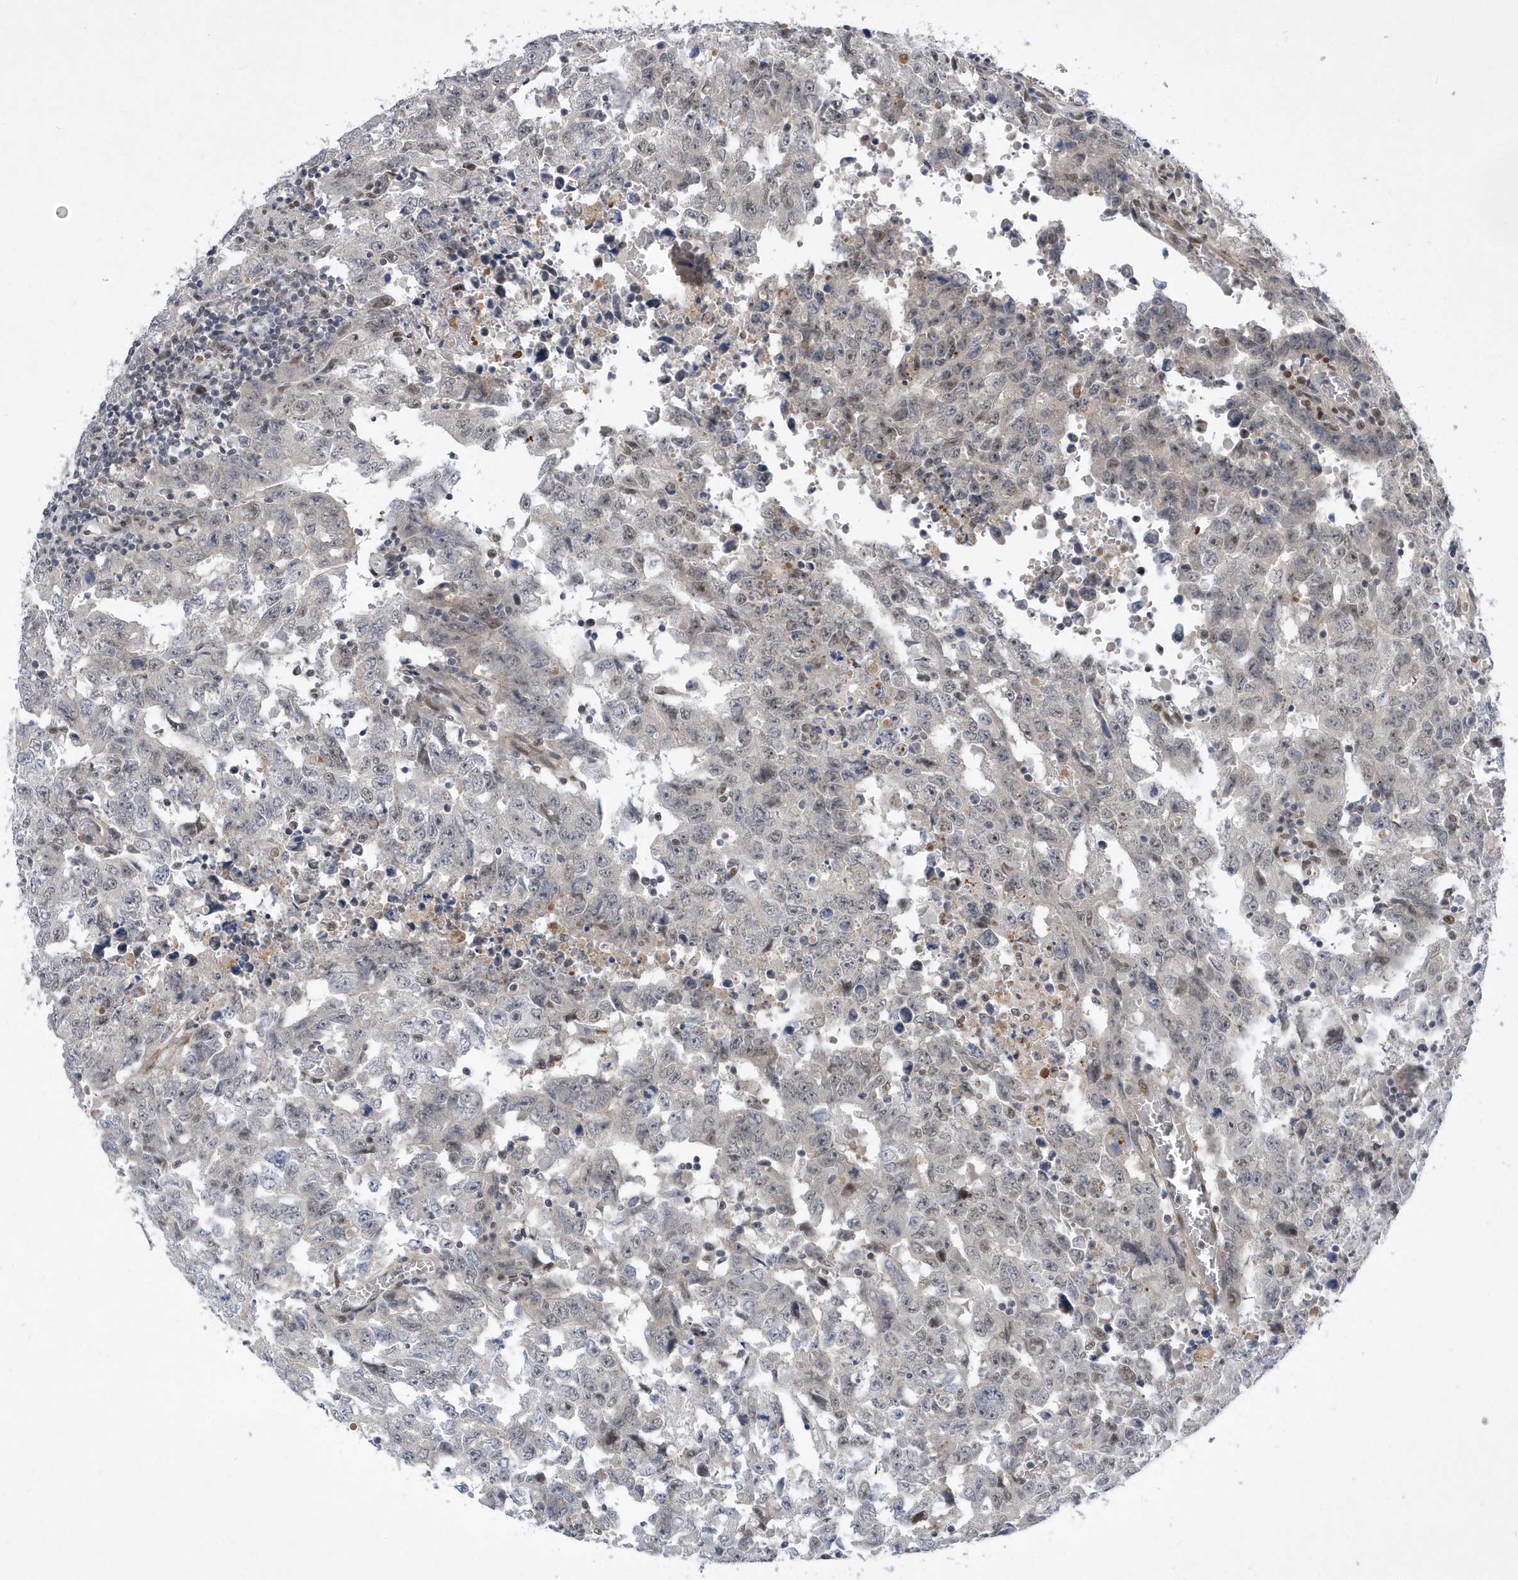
{"staining": {"intensity": "negative", "quantity": "none", "location": "none"}, "tissue": "testis cancer", "cell_type": "Tumor cells", "image_type": "cancer", "snomed": [{"axis": "morphology", "description": "Carcinoma, Embryonal, NOS"}, {"axis": "topography", "description": "Testis"}], "caption": "An immunohistochemistry micrograph of testis embryonal carcinoma is shown. There is no staining in tumor cells of testis embryonal carcinoma. (IHC, brightfield microscopy, high magnification).", "gene": "FAM217A", "patient": {"sex": "male", "age": 26}}